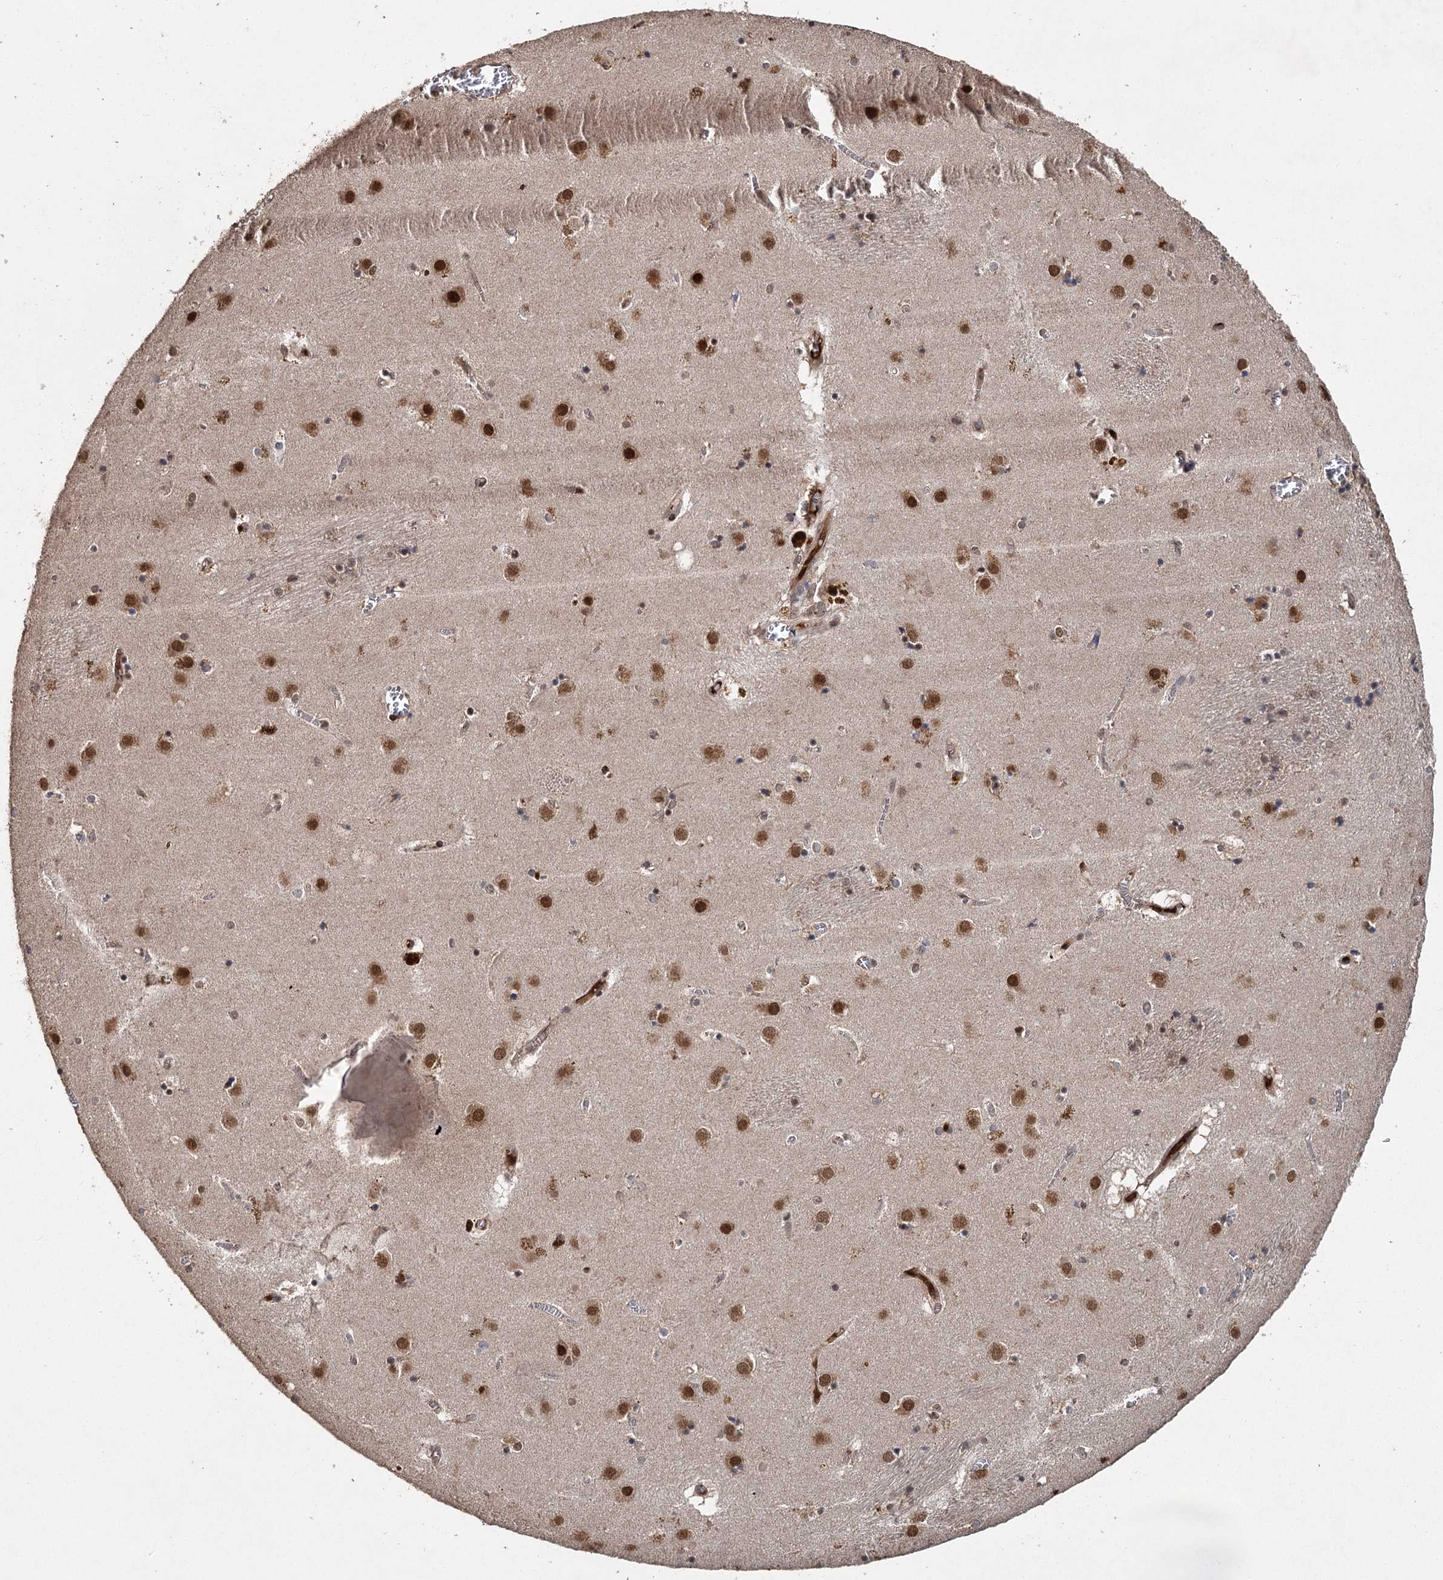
{"staining": {"intensity": "moderate", "quantity": "<25%", "location": "nuclear"}, "tissue": "caudate", "cell_type": "Glial cells", "image_type": "normal", "snomed": [{"axis": "morphology", "description": "Normal tissue, NOS"}, {"axis": "topography", "description": "Lateral ventricle wall"}], "caption": "An immunohistochemistry image of normal tissue is shown. Protein staining in brown highlights moderate nuclear positivity in caudate within glial cells.", "gene": "MYG1", "patient": {"sex": "male", "age": 70}}